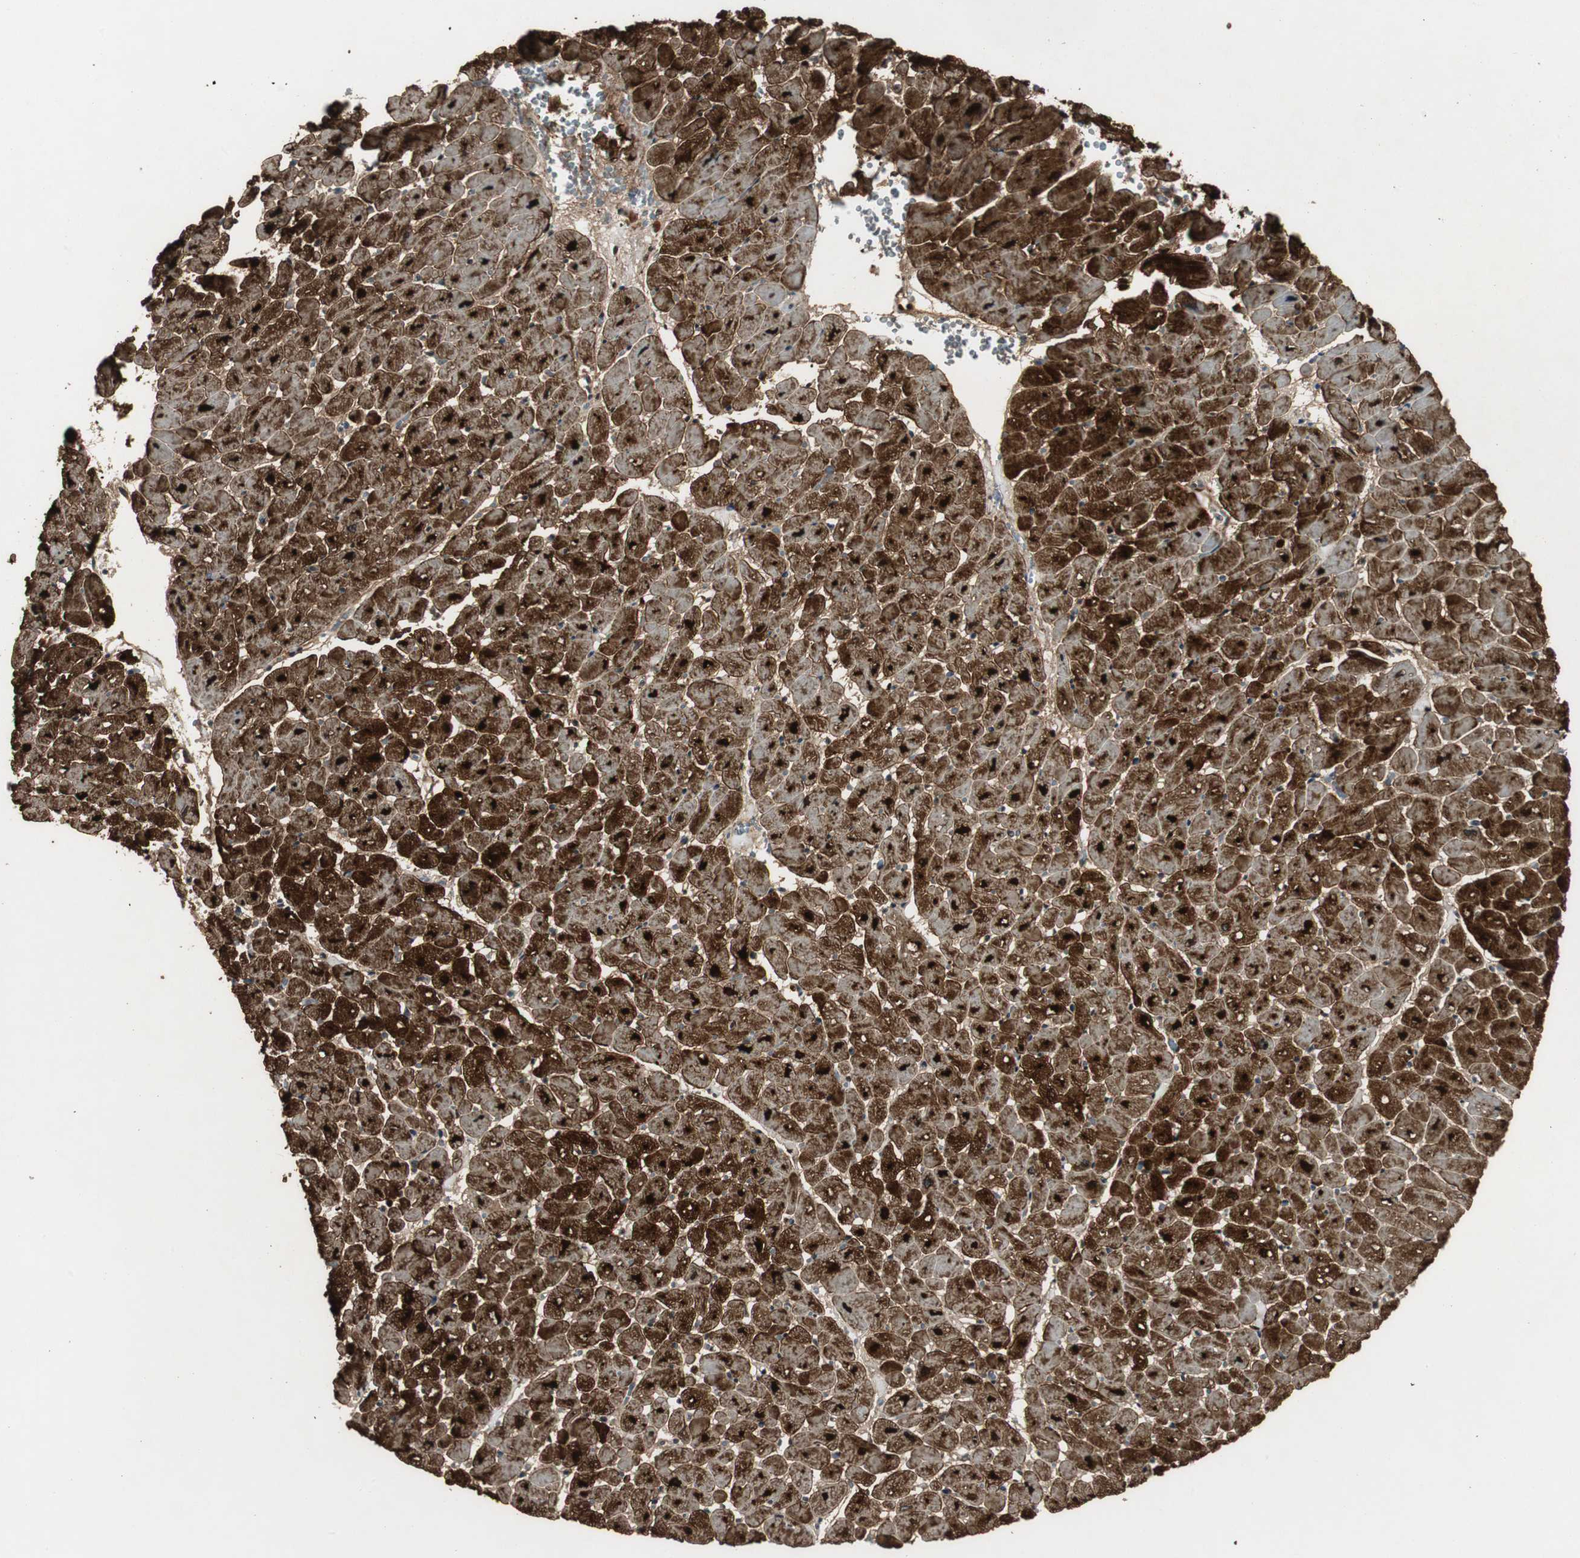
{"staining": {"intensity": "strong", "quantity": ">75%", "location": "cytoplasmic/membranous"}, "tissue": "heart muscle", "cell_type": "Cardiomyocytes", "image_type": "normal", "snomed": [{"axis": "morphology", "description": "Normal tissue, NOS"}, {"axis": "topography", "description": "Heart"}], "caption": "Protein staining of normal heart muscle exhibits strong cytoplasmic/membranous expression in approximately >75% of cardiomyocytes. (Stains: DAB in brown, nuclei in blue, Microscopy: brightfield microscopy at high magnification).", "gene": "FHL2", "patient": {"sex": "male", "age": 45}}